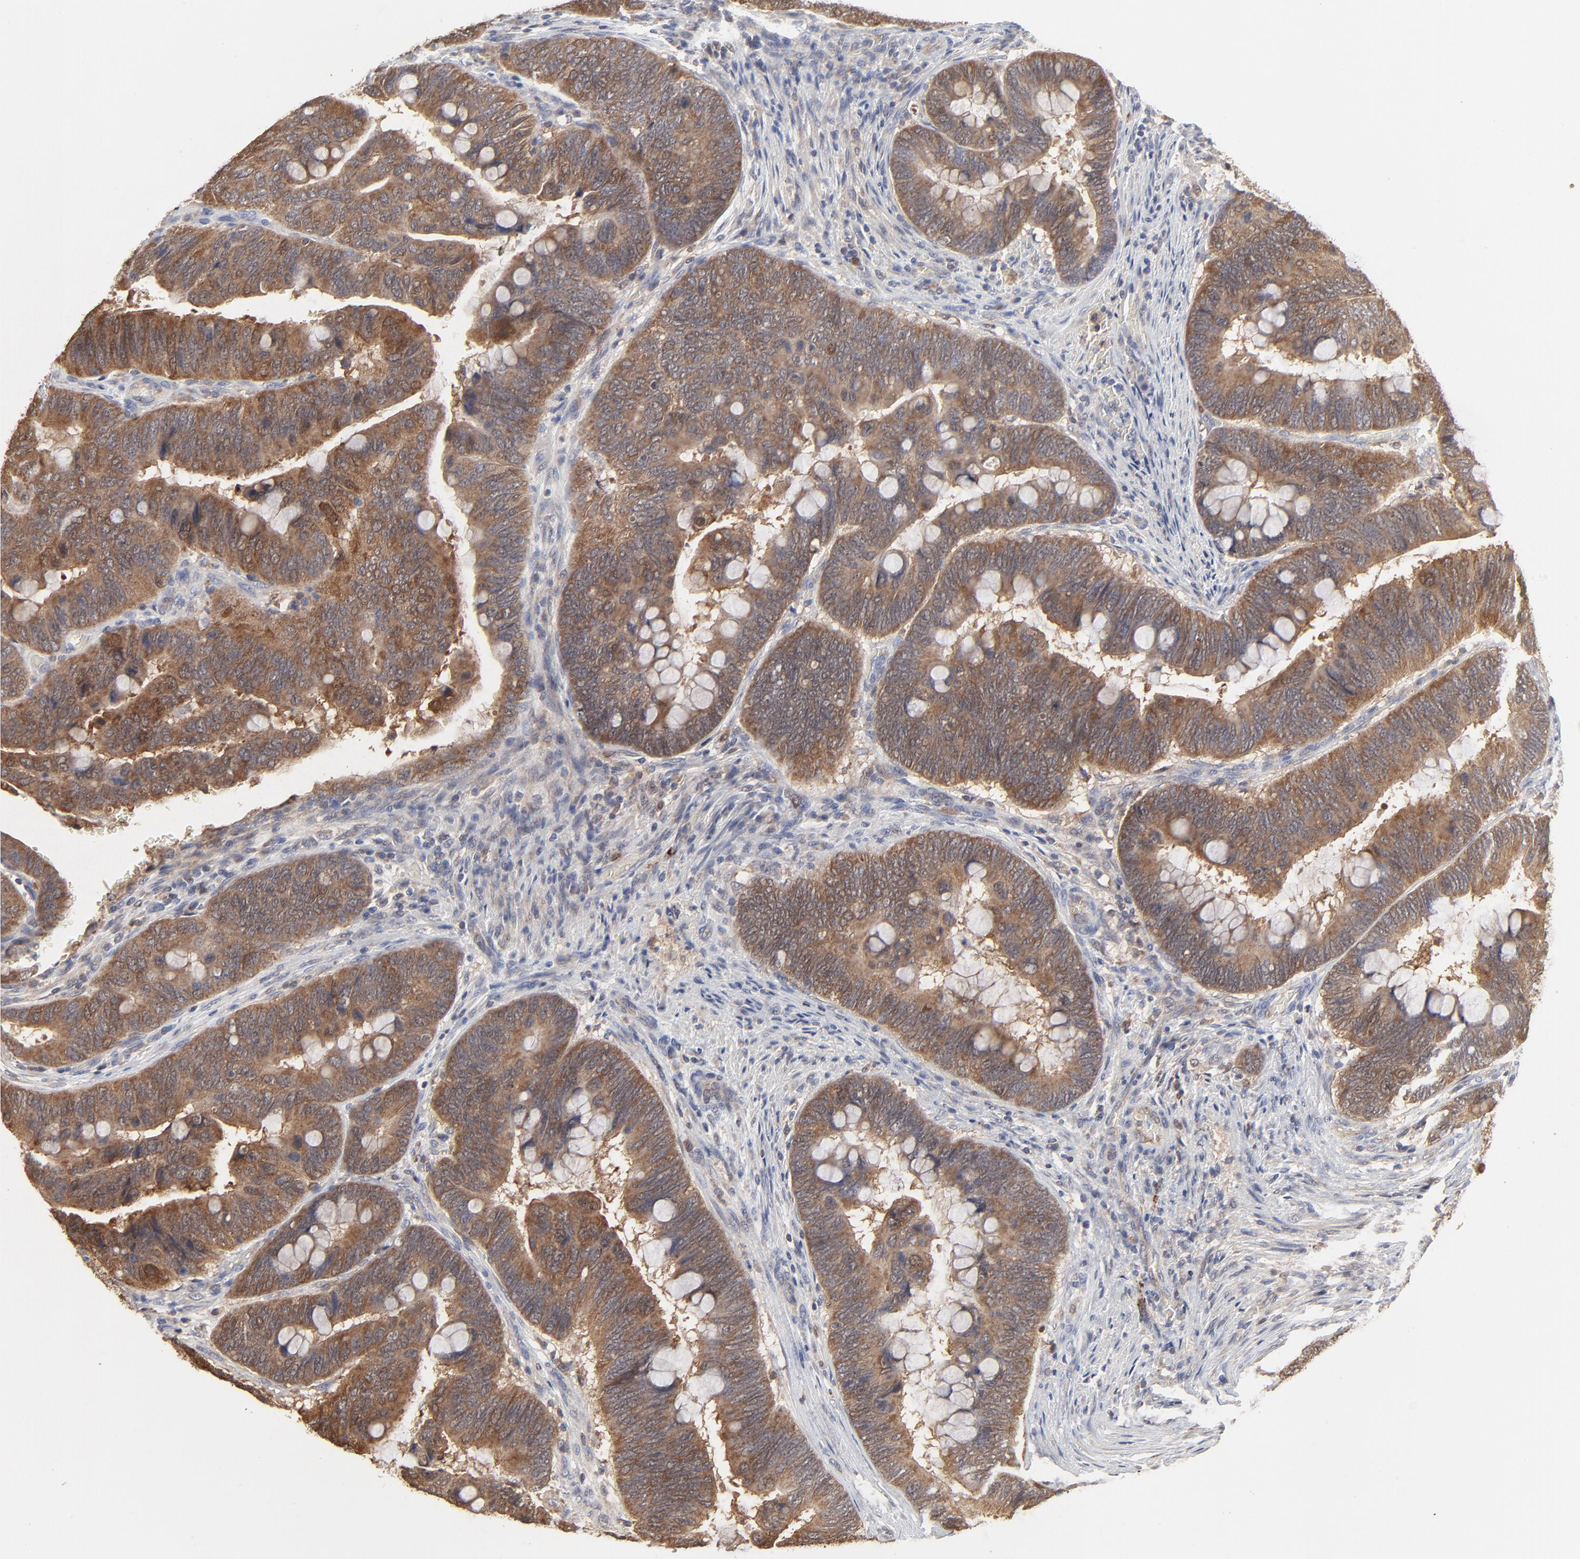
{"staining": {"intensity": "moderate", "quantity": ">75%", "location": "cytoplasmic/membranous"}, "tissue": "colorectal cancer", "cell_type": "Tumor cells", "image_type": "cancer", "snomed": [{"axis": "morphology", "description": "Normal tissue, NOS"}, {"axis": "morphology", "description": "Adenocarcinoma, NOS"}, {"axis": "topography", "description": "Rectum"}], "caption": "Protein expression analysis of human colorectal adenocarcinoma reveals moderate cytoplasmic/membranous positivity in about >75% of tumor cells. Nuclei are stained in blue.", "gene": "LGALS3", "patient": {"sex": "male", "age": 92}}